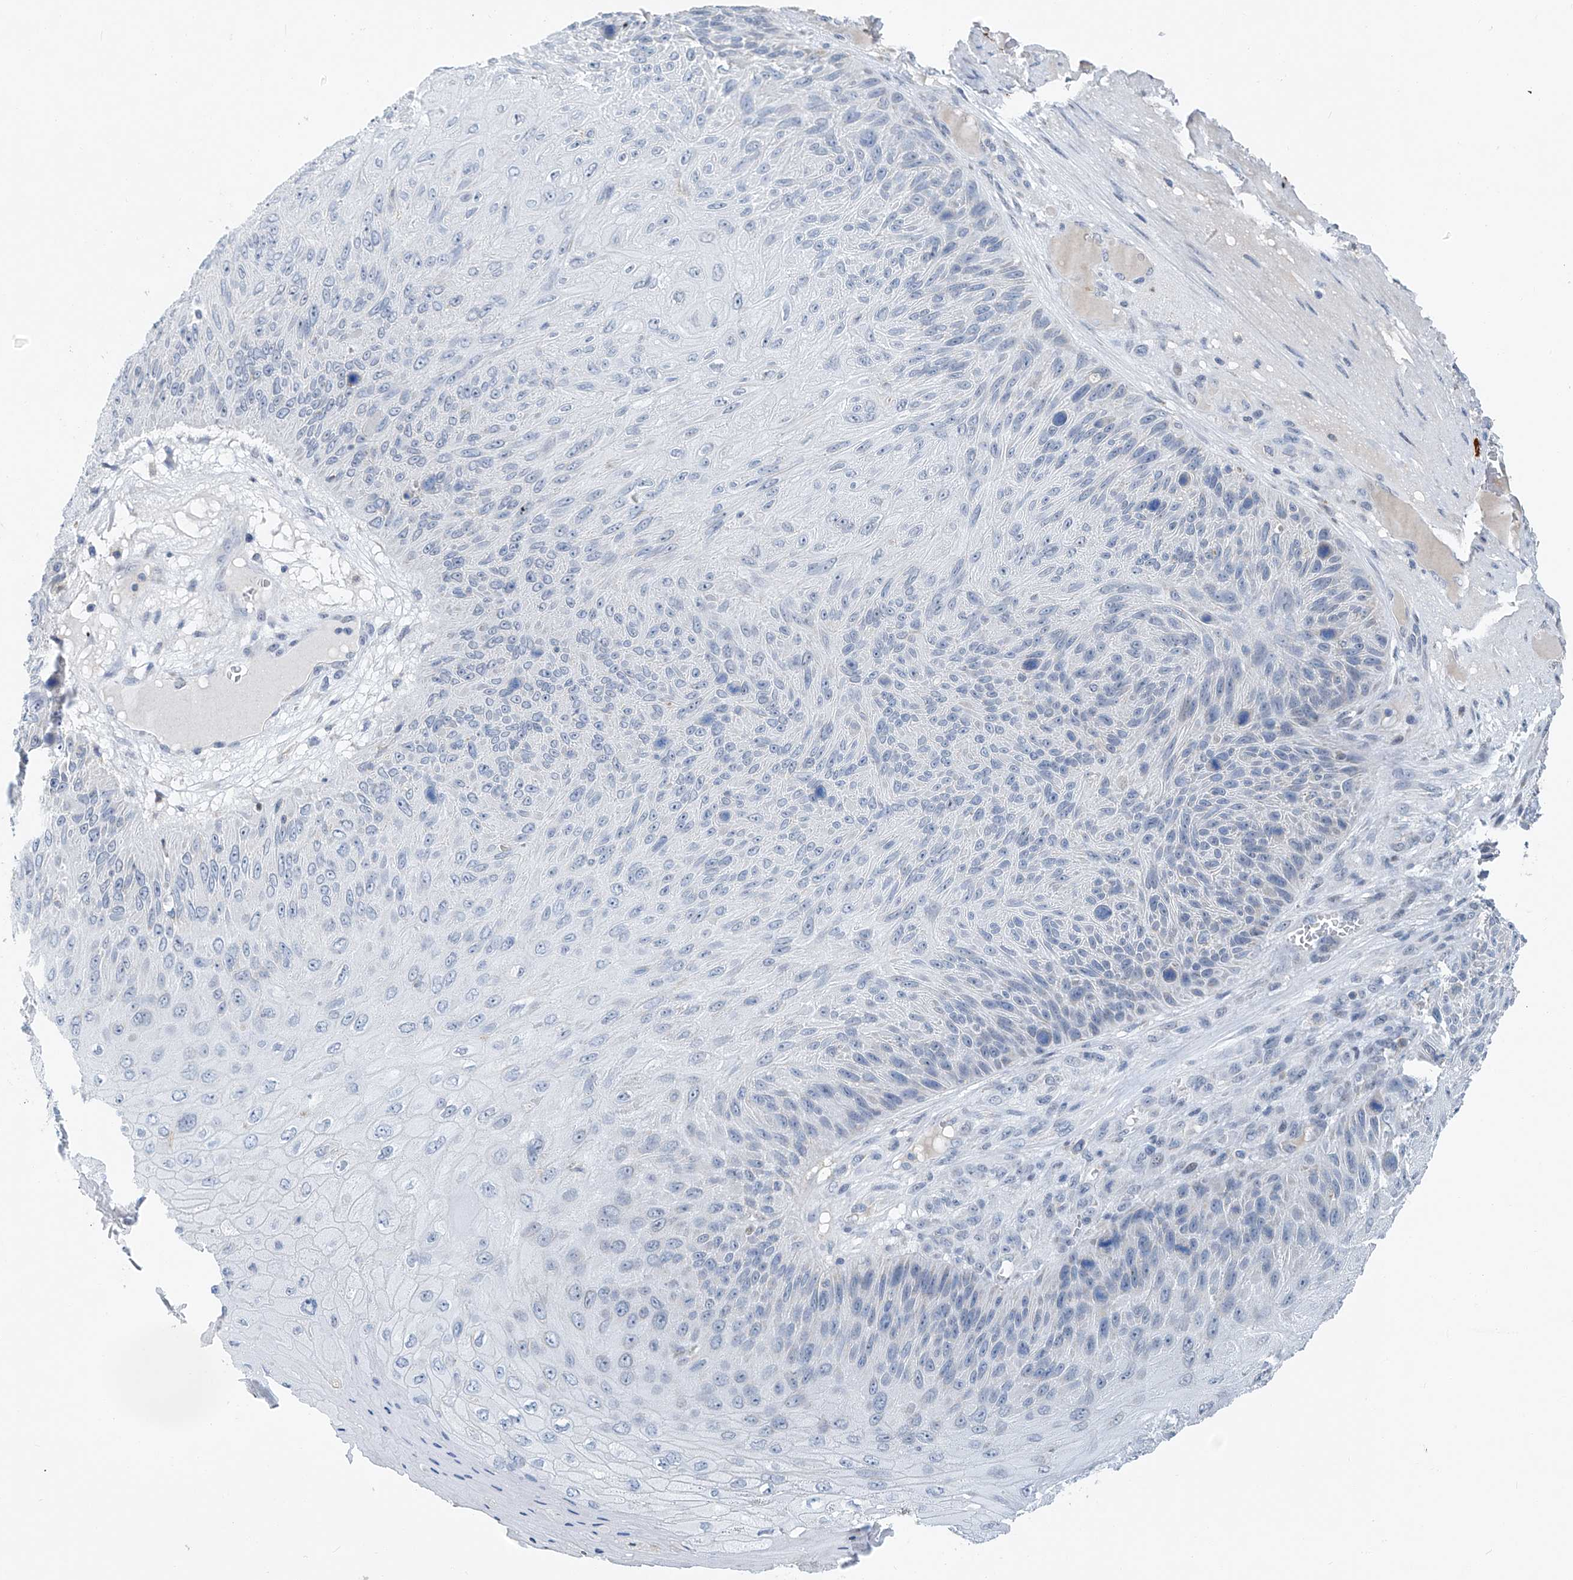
{"staining": {"intensity": "negative", "quantity": "none", "location": "none"}, "tissue": "skin cancer", "cell_type": "Tumor cells", "image_type": "cancer", "snomed": [{"axis": "morphology", "description": "Squamous cell carcinoma, NOS"}, {"axis": "topography", "description": "Skin"}], "caption": "A photomicrograph of human skin squamous cell carcinoma is negative for staining in tumor cells. Nuclei are stained in blue.", "gene": "KLF15", "patient": {"sex": "female", "age": 88}}